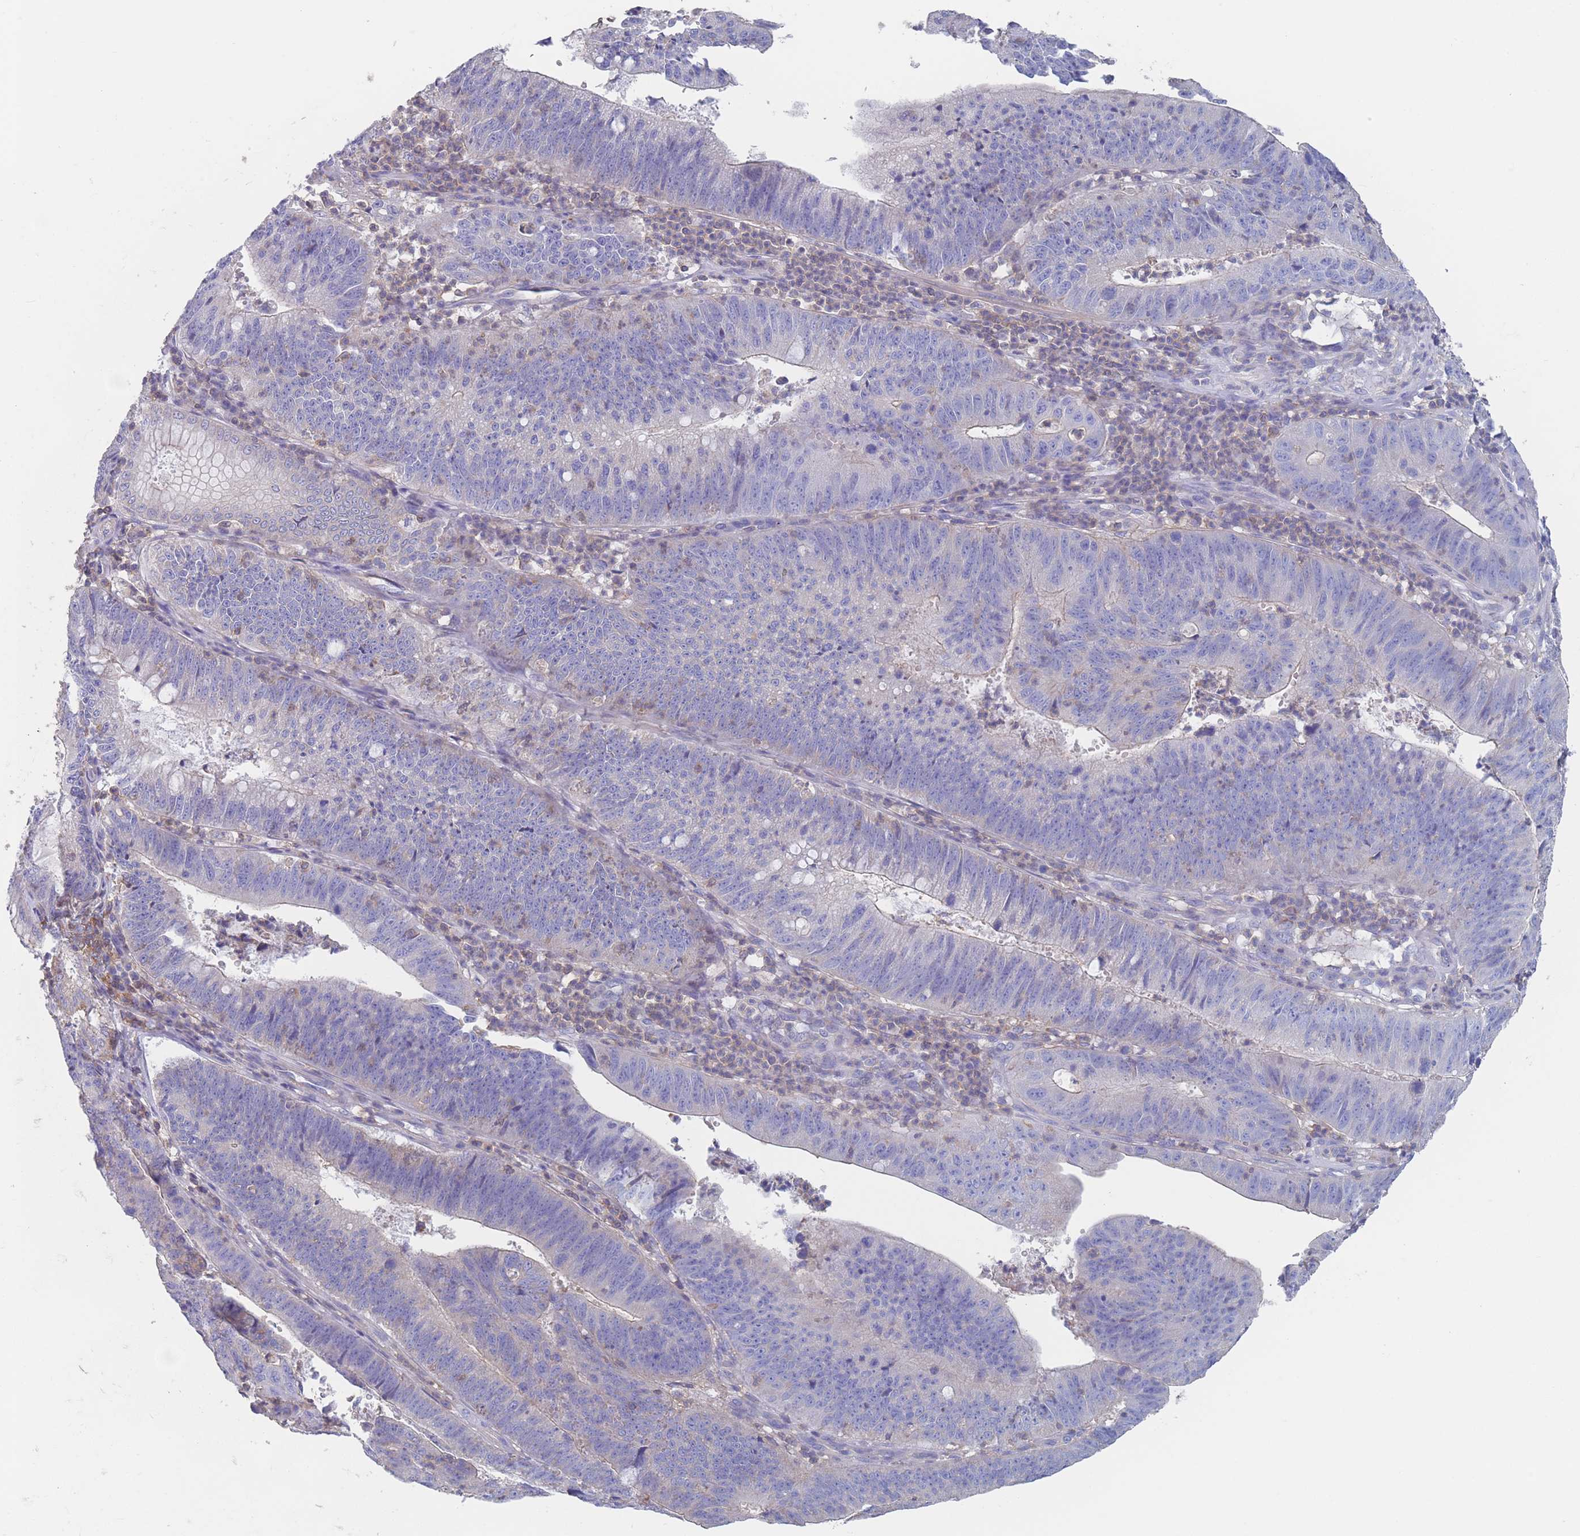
{"staining": {"intensity": "negative", "quantity": "none", "location": "none"}, "tissue": "stomach cancer", "cell_type": "Tumor cells", "image_type": "cancer", "snomed": [{"axis": "morphology", "description": "Adenocarcinoma, NOS"}, {"axis": "topography", "description": "Stomach"}], "caption": "A high-resolution photomicrograph shows IHC staining of stomach adenocarcinoma, which shows no significant staining in tumor cells. The staining is performed using DAB brown chromogen with nuclei counter-stained in using hematoxylin.", "gene": "ADH1A", "patient": {"sex": "male", "age": 59}}